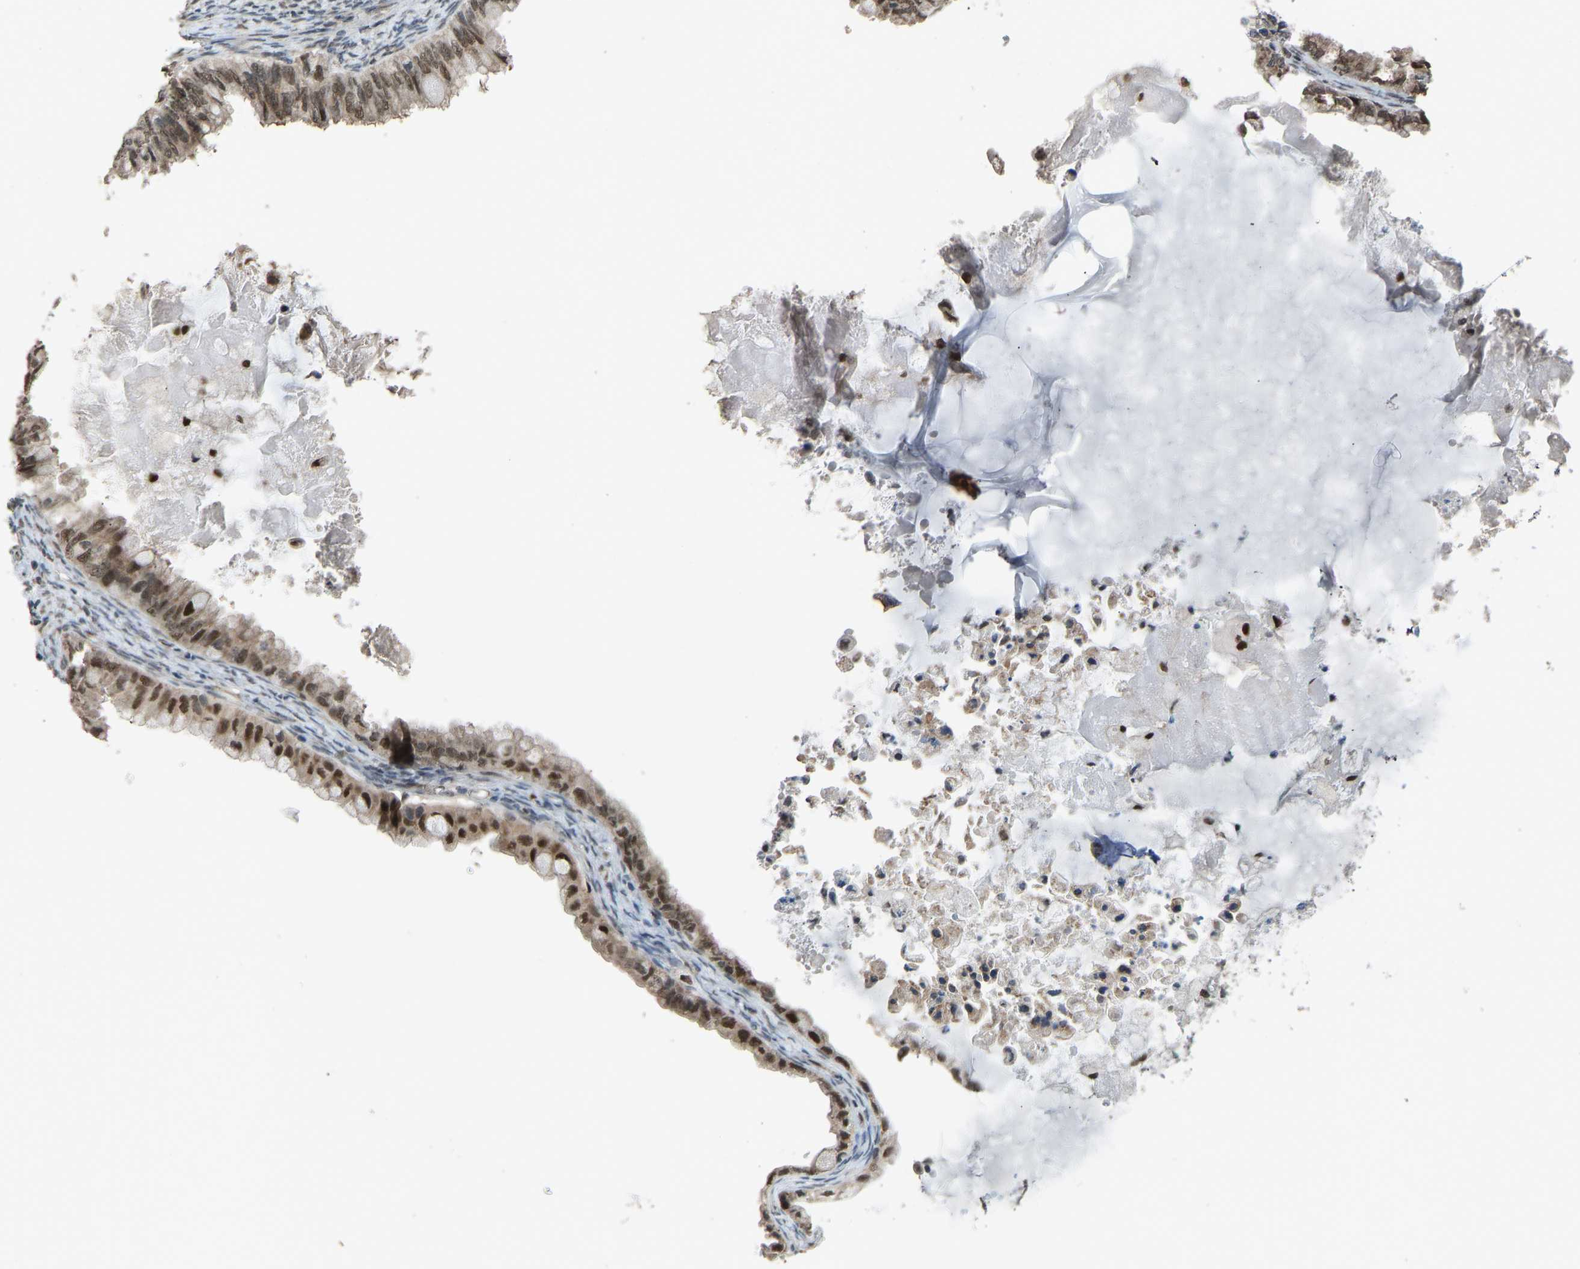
{"staining": {"intensity": "strong", "quantity": ">75%", "location": "nuclear"}, "tissue": "ovarian cancer", "cell_type": "Tumor cells", "image_type": "cancer", "snomed": [{"axis": "morphology", "description": "Cystadenocarcinoma, mucinous, NOS"}, {"axis": "topography", "description": "Ovary"}], "caption": "Immunohistochemistry image of neoplastic tissue: mucinous cystadenocarcinoma (ovarian) stained using immunohistochemistry (IHC) reveals high levels of strong protein expression localized specifically in the nuclear of tumor cells, appearing as a nuclear brown color.", "gene": "KPNA6", "patient": {"sex": "female", "age": 80}}